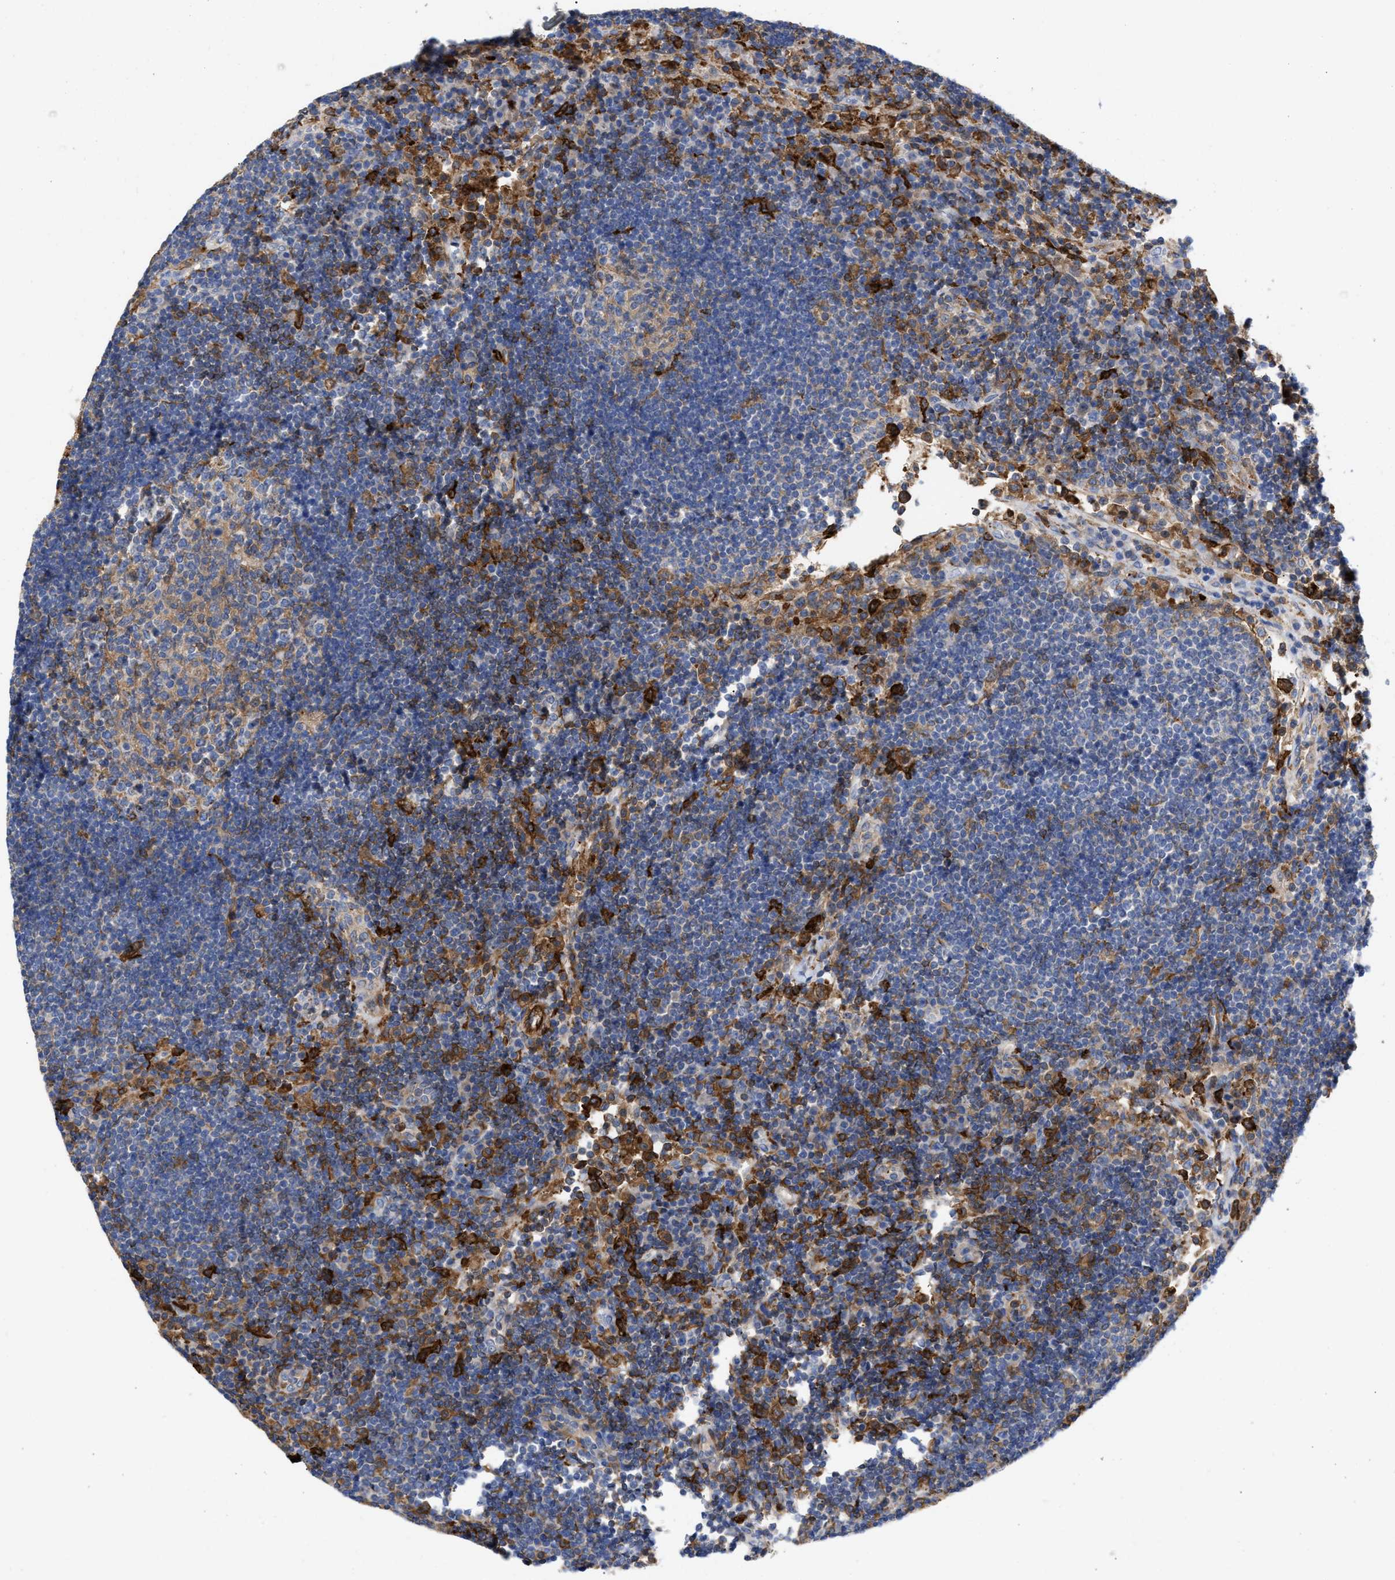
{"staining": {"intensity": "weak", "quantity": "<25%", "location": "cytoplasmic/membranous"}, "tissue": "lymph node", "cell_type": "Germinal center cells", "image_type": "normal", "snomed": [{"axis": "morphology", "description": "Normal tissue, NOS"}, {"axis": "topography", "description": "Lymph node"}], "caption": "Immunohistochemistry (IHC) micrograph of normal lymph node: lymph node stained with DAB (3,3'-diaminobenzidine) reveals no significant protein expression in germinal center cells.", "gene": "HS3ST5", "patient": {"sex": "female", "age": 53}}